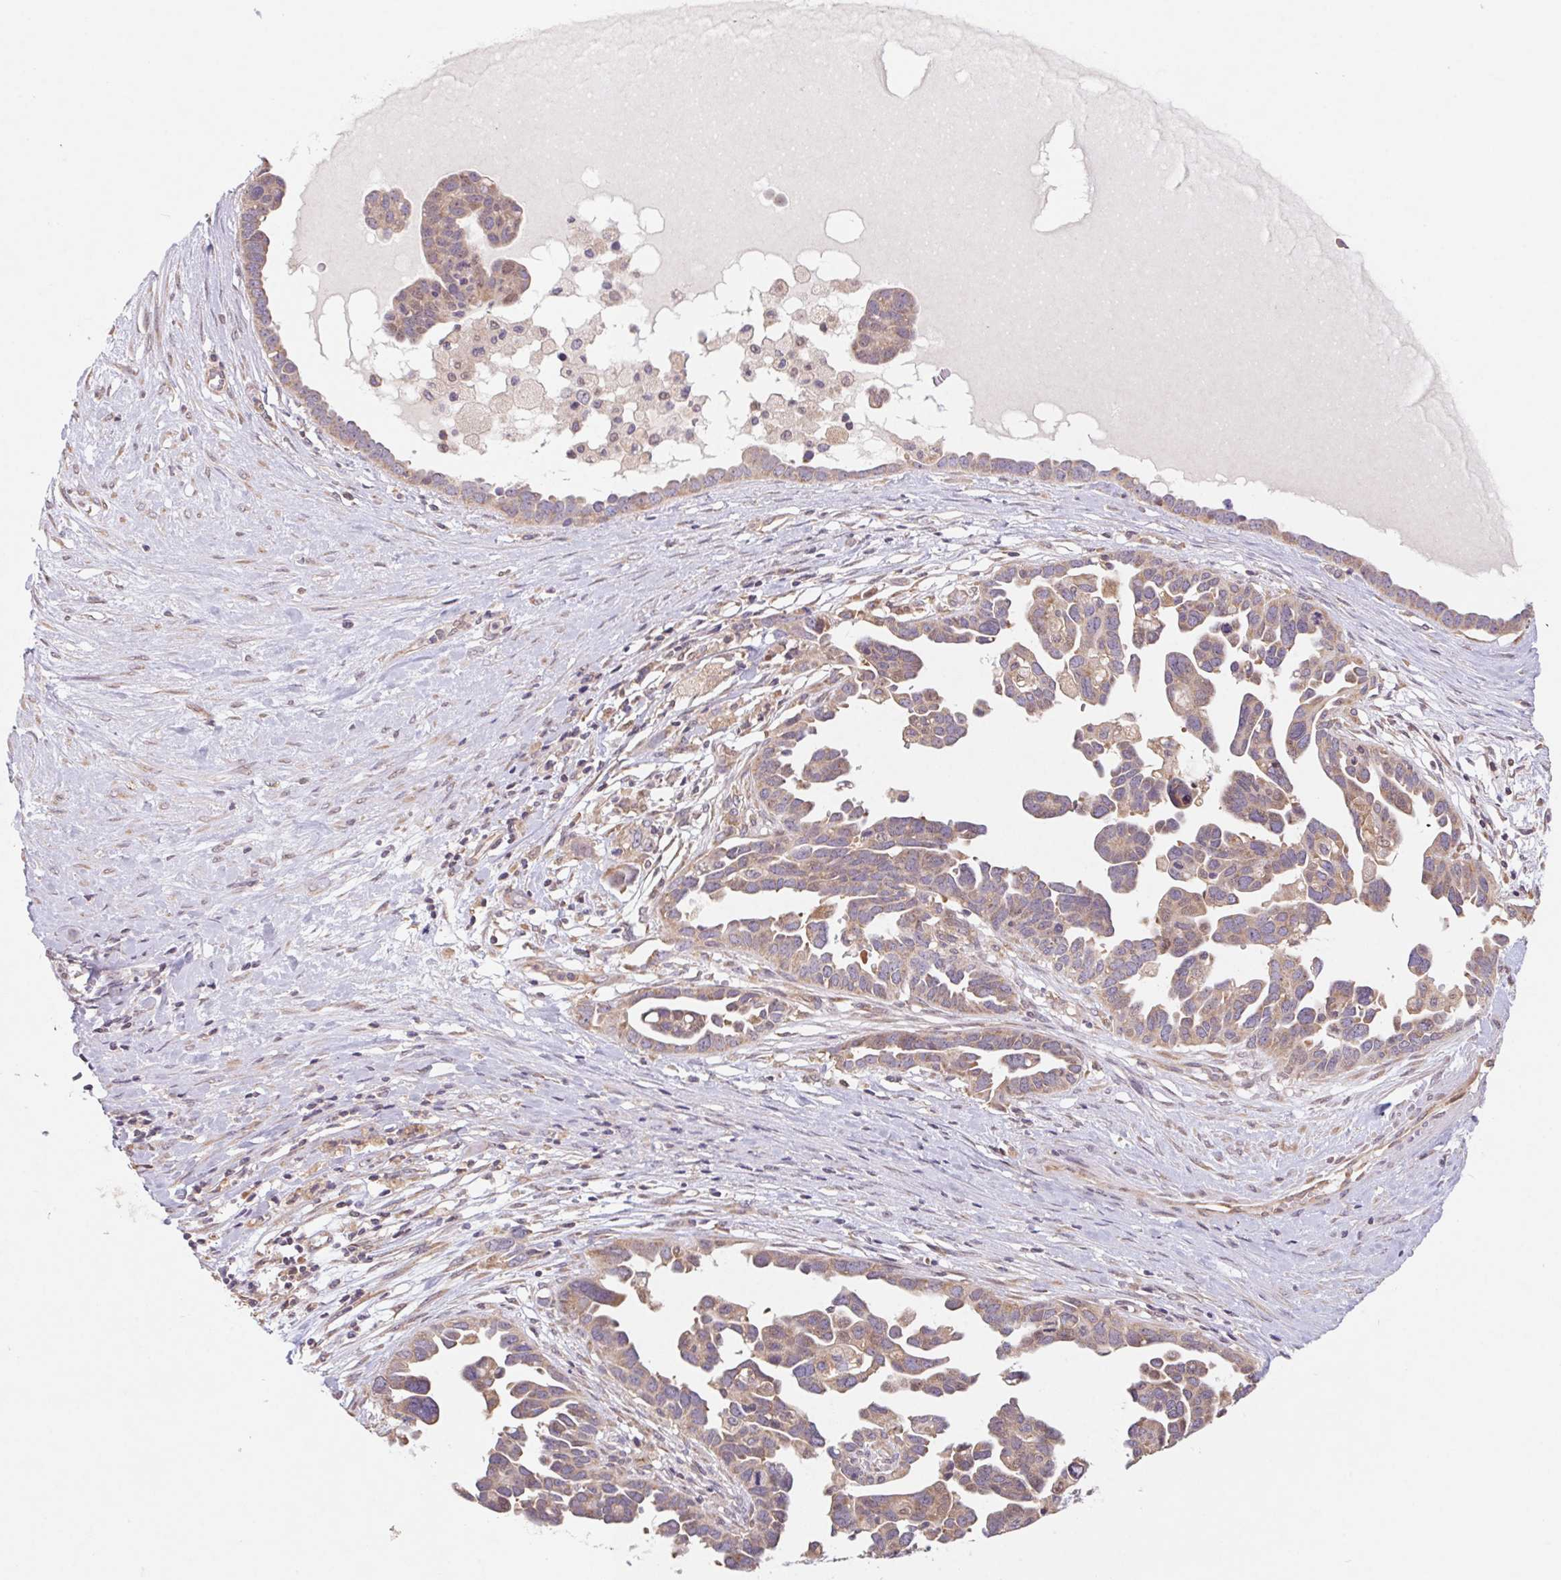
{"staining": {"intensity": "weak", "quantity": ">75%", "location": "cytoplasmic/membranous"}, "tissue": "ovarian cancer", "cell_type": "Tumor cells", "image_type": "cancer", "snomed": [{"axis": "morphology", "description": "Cystadenocarcinoma, serous, NOS"}, {"axis": "topography", "description": "Ovary"}], "caption": "Immunohistochemical staining of serous cystadenocarcinoma (ovarian) exhibits weak cytoplasmic/membranous protein positivity in about >75% of tumor cells.", "gene": "RPL27A", "patient": {"sex": "female", "age": 54}}